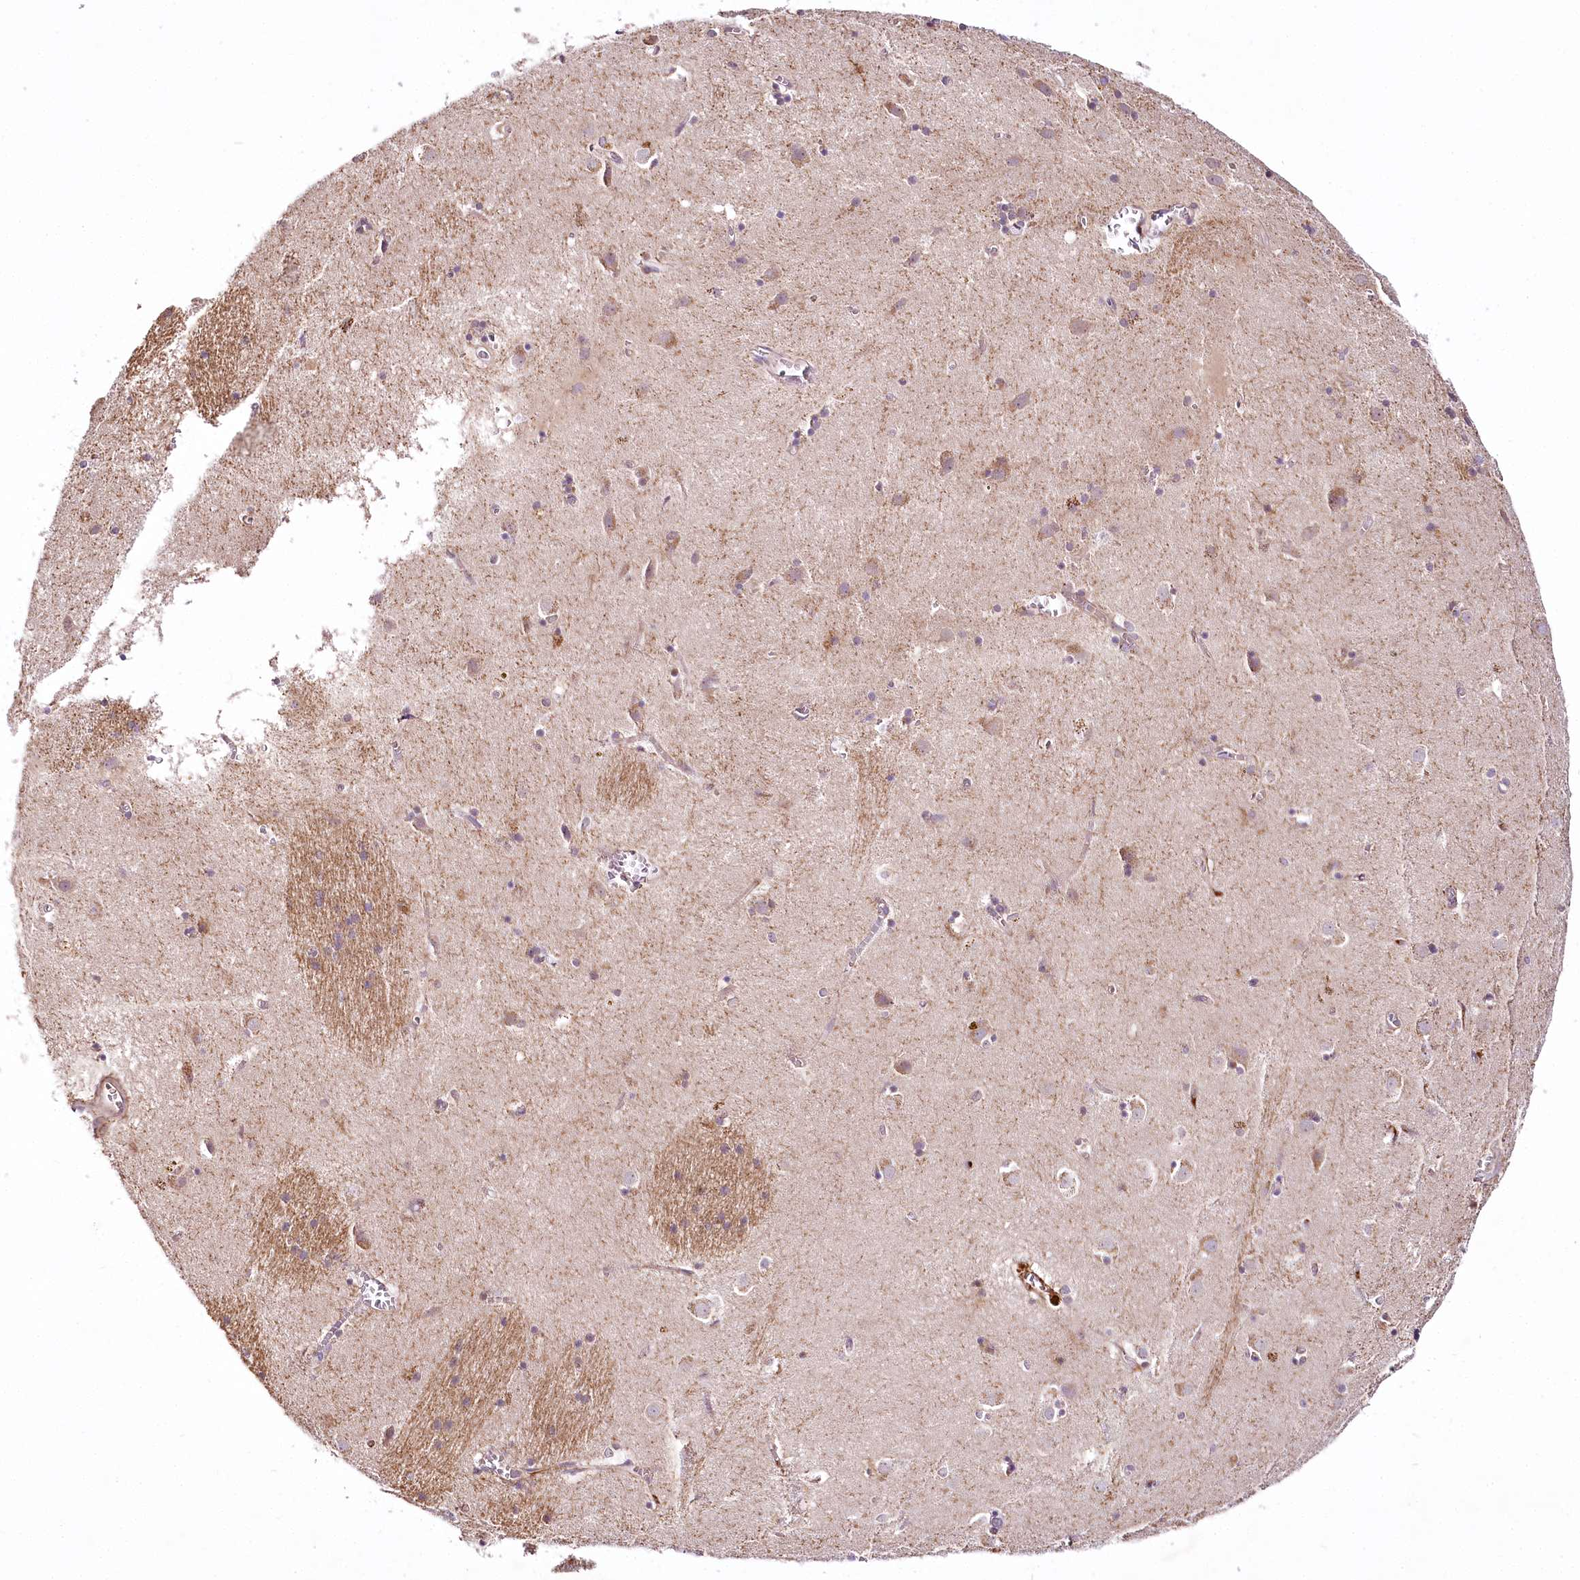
{"staining": {"intensity": "moderate", "quantity": "<25%", "location": "cytoplasmic/membranous"}, "tissue": "caudate", "cell_type": "Glial cells", "image_type": "normal", "snomed": [{"axis": "morphology", "description": "Normal tissue, NOS"}, {"axis": "topography", "description": "Lateral ventricle wall"}], "caption": "Glial cells exhibit low levels of moderate cytoplasmic/membranous expression in about <25% of cells in unremarkable caudate.", "gene": "VWA5A", "patient": {"sex": "male", "age": 70}}